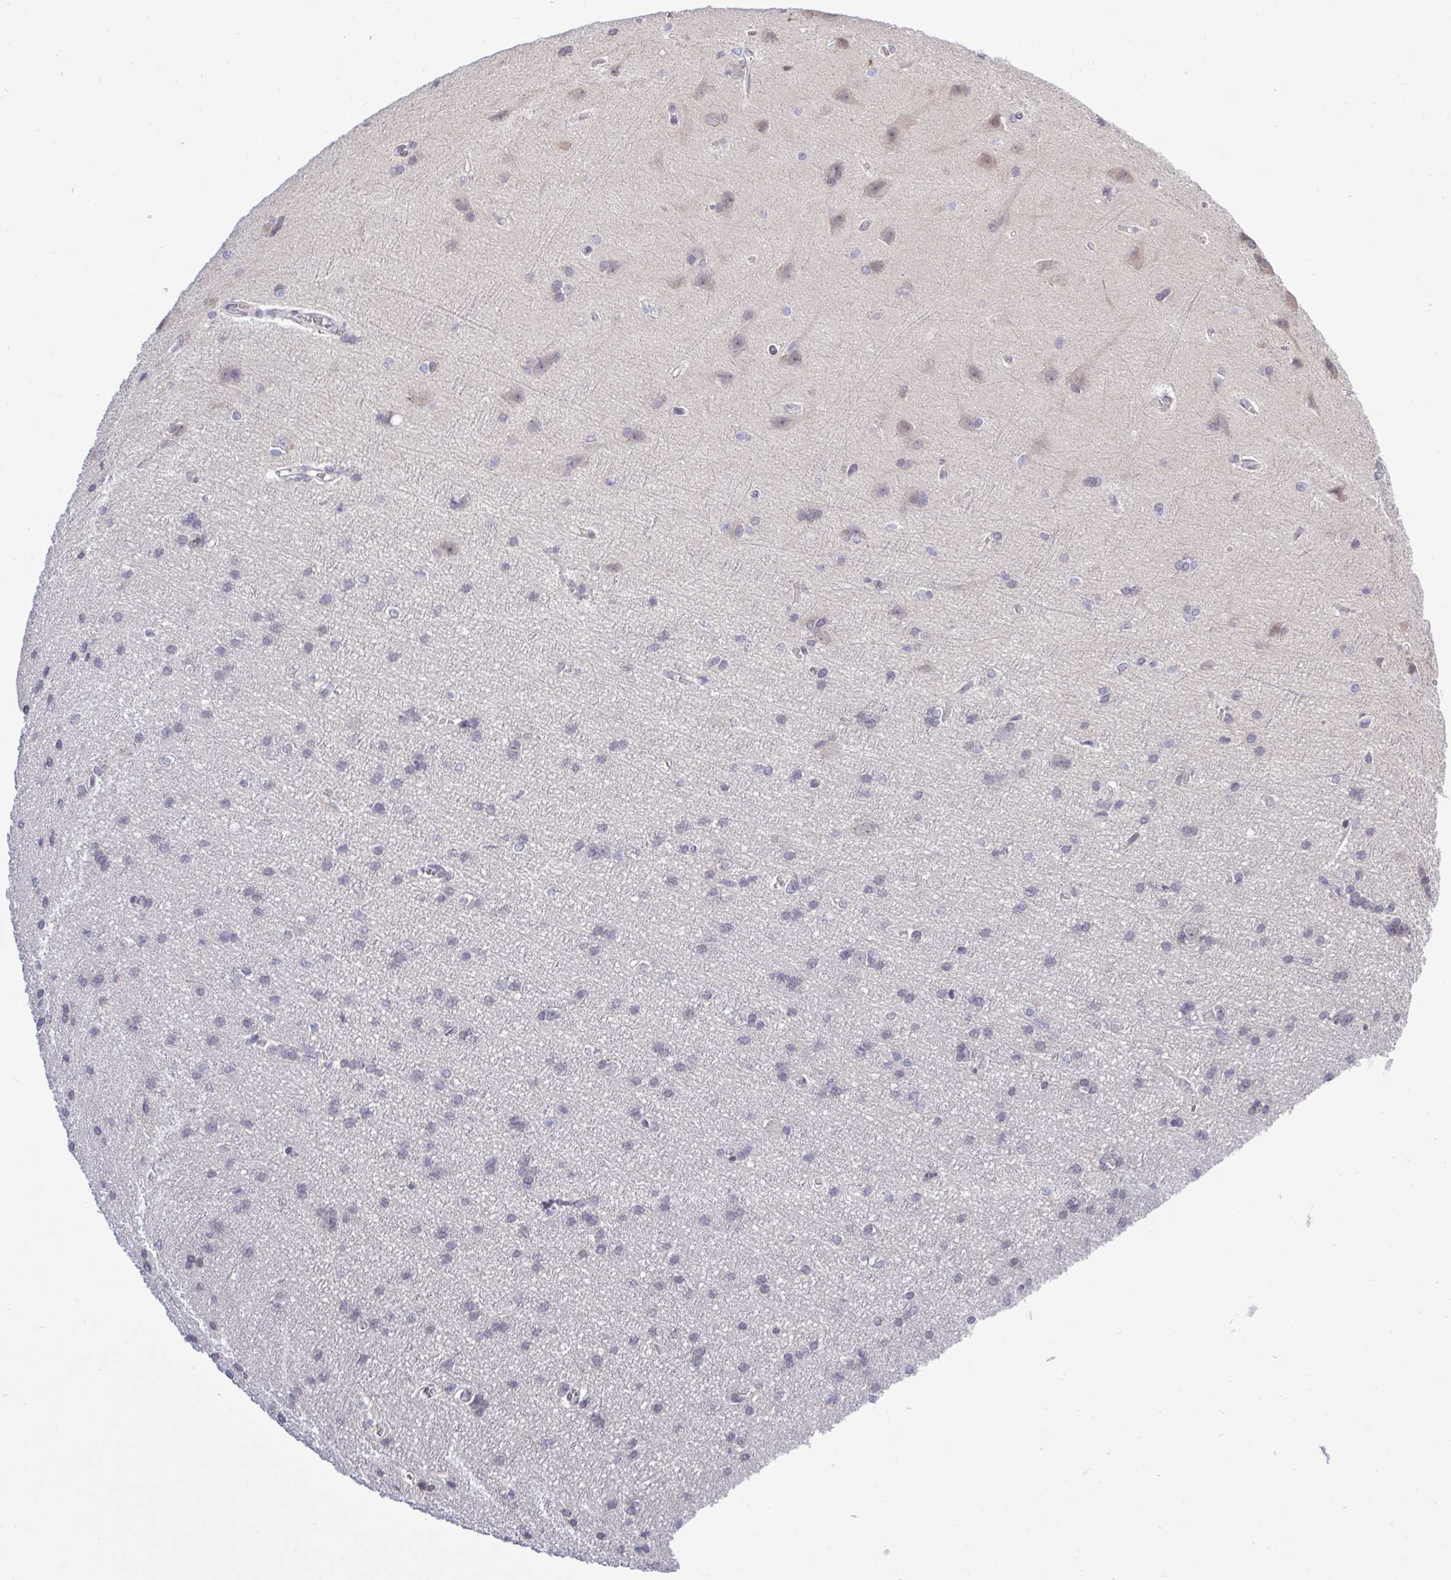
{"staining": {"intensity": "negative", "quantity": "none", "location": "none"}, "tissue": "cerebral cortex", "cell_type": "Endothelial cells", "image_type": "normal", "snomed": [{"axis": "morphology", "description": "Normal tissue, NOS"}, {"axis": "topography", "description": "Cerebral cortex"}], "caption": "The image reveals no staining of endothelial cells in benign cerebral cortex.", "gene": "ZNF444", "patient": {"sex": "male", "age": 37}}